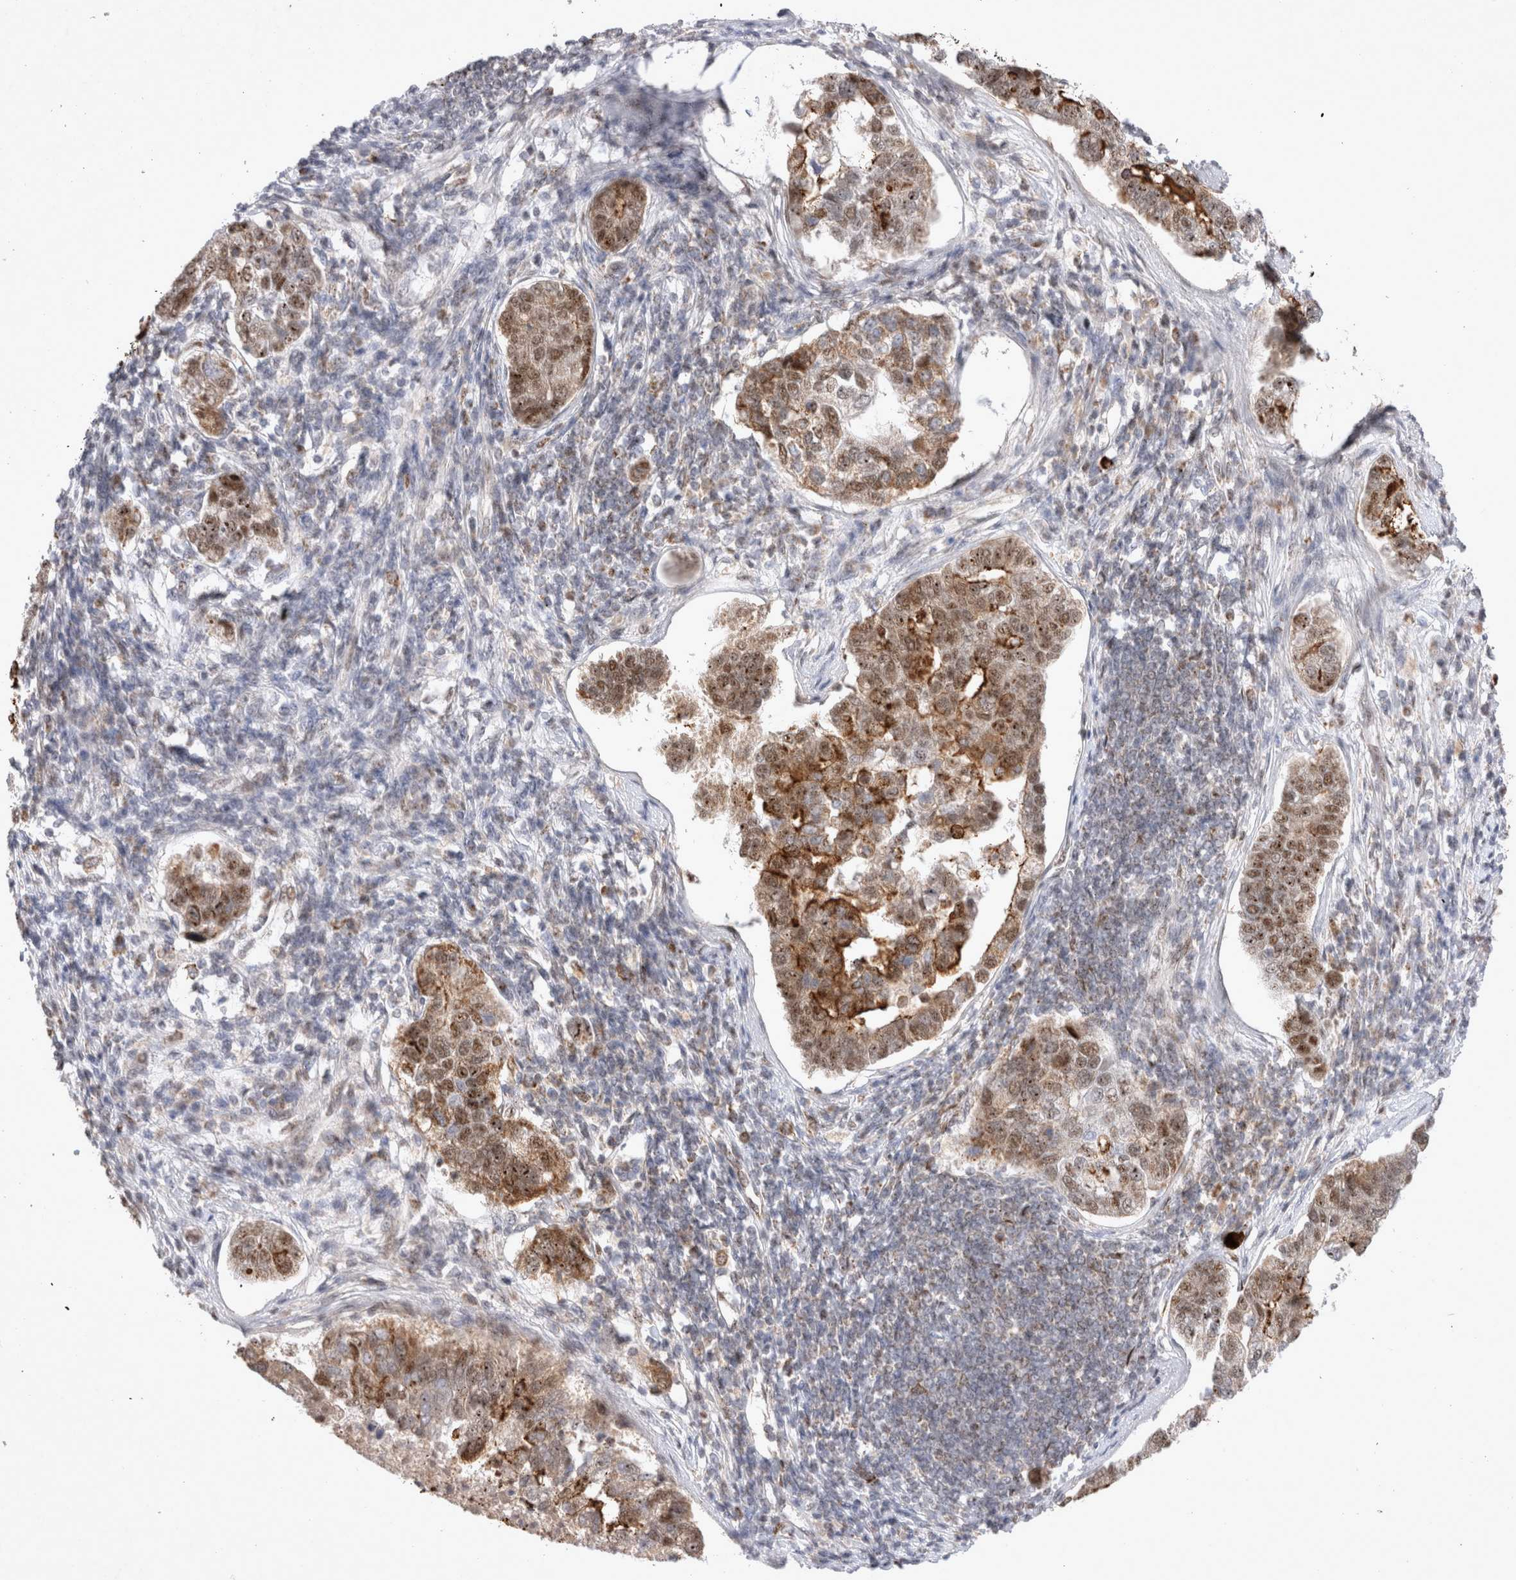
{"staining": {"intensity": "moderate", "quantity": ">75%", "location": "cytoplasmic/membranous,nuclear"}, "tissue": "pancreatic cancer", "cell_type": "Tumor cells", "image_type": "cancer", "snomed": [{"axis": "morphology", "description": "Adenocarcinoma, NOS"}, {"axis": "topography", "description": "Pancreas"}], "caption": "This is a micrograph of IHC staining of adenocarcinoma (pancreatic), which shows moderate expression in the cytoplasmic/membranous and nuclear of tumor cells.", "gene": "MRPL37", "patient": {"sex": "female", "age": 61}}